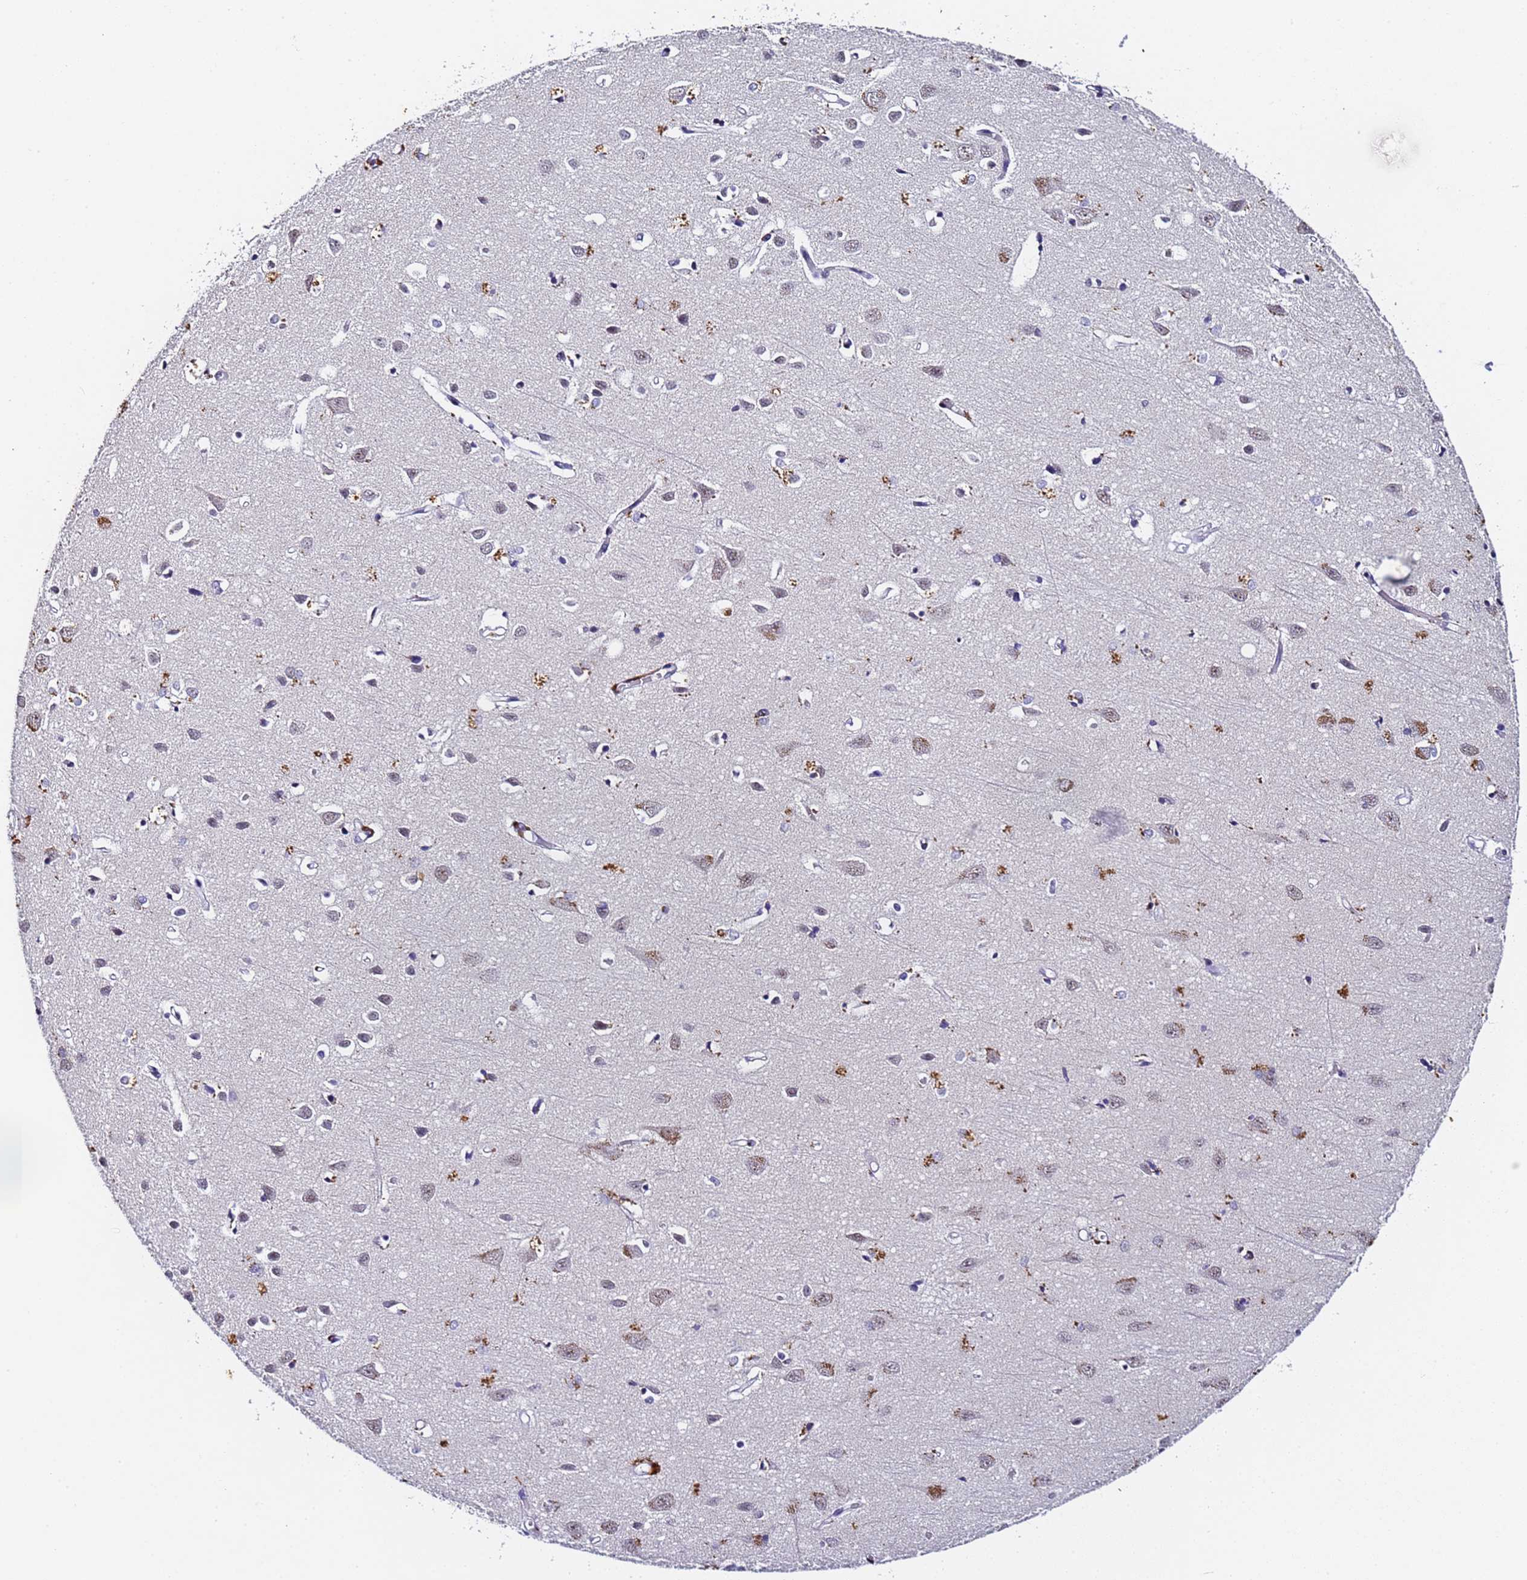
{"staining": {"intensity": "negative", "quantity": "none", "location": "none"}, "tissue": "cerebral cortex", "cell_type": "Endothelial cells", "image_type": "normal", "snomed": [{"axis": "morphology", "description": "Normal tissue, NOS"}, {"axis": "topography", "description": "Cerebral cortex"}], "caption": "The histopathology image displays no staining of endothelial cells in benign cerebral cortex. (DAB IHC with hematoxylin counter stain).", "gene": "FNBP4", "patient": {"sex": "female", "age": 64}}